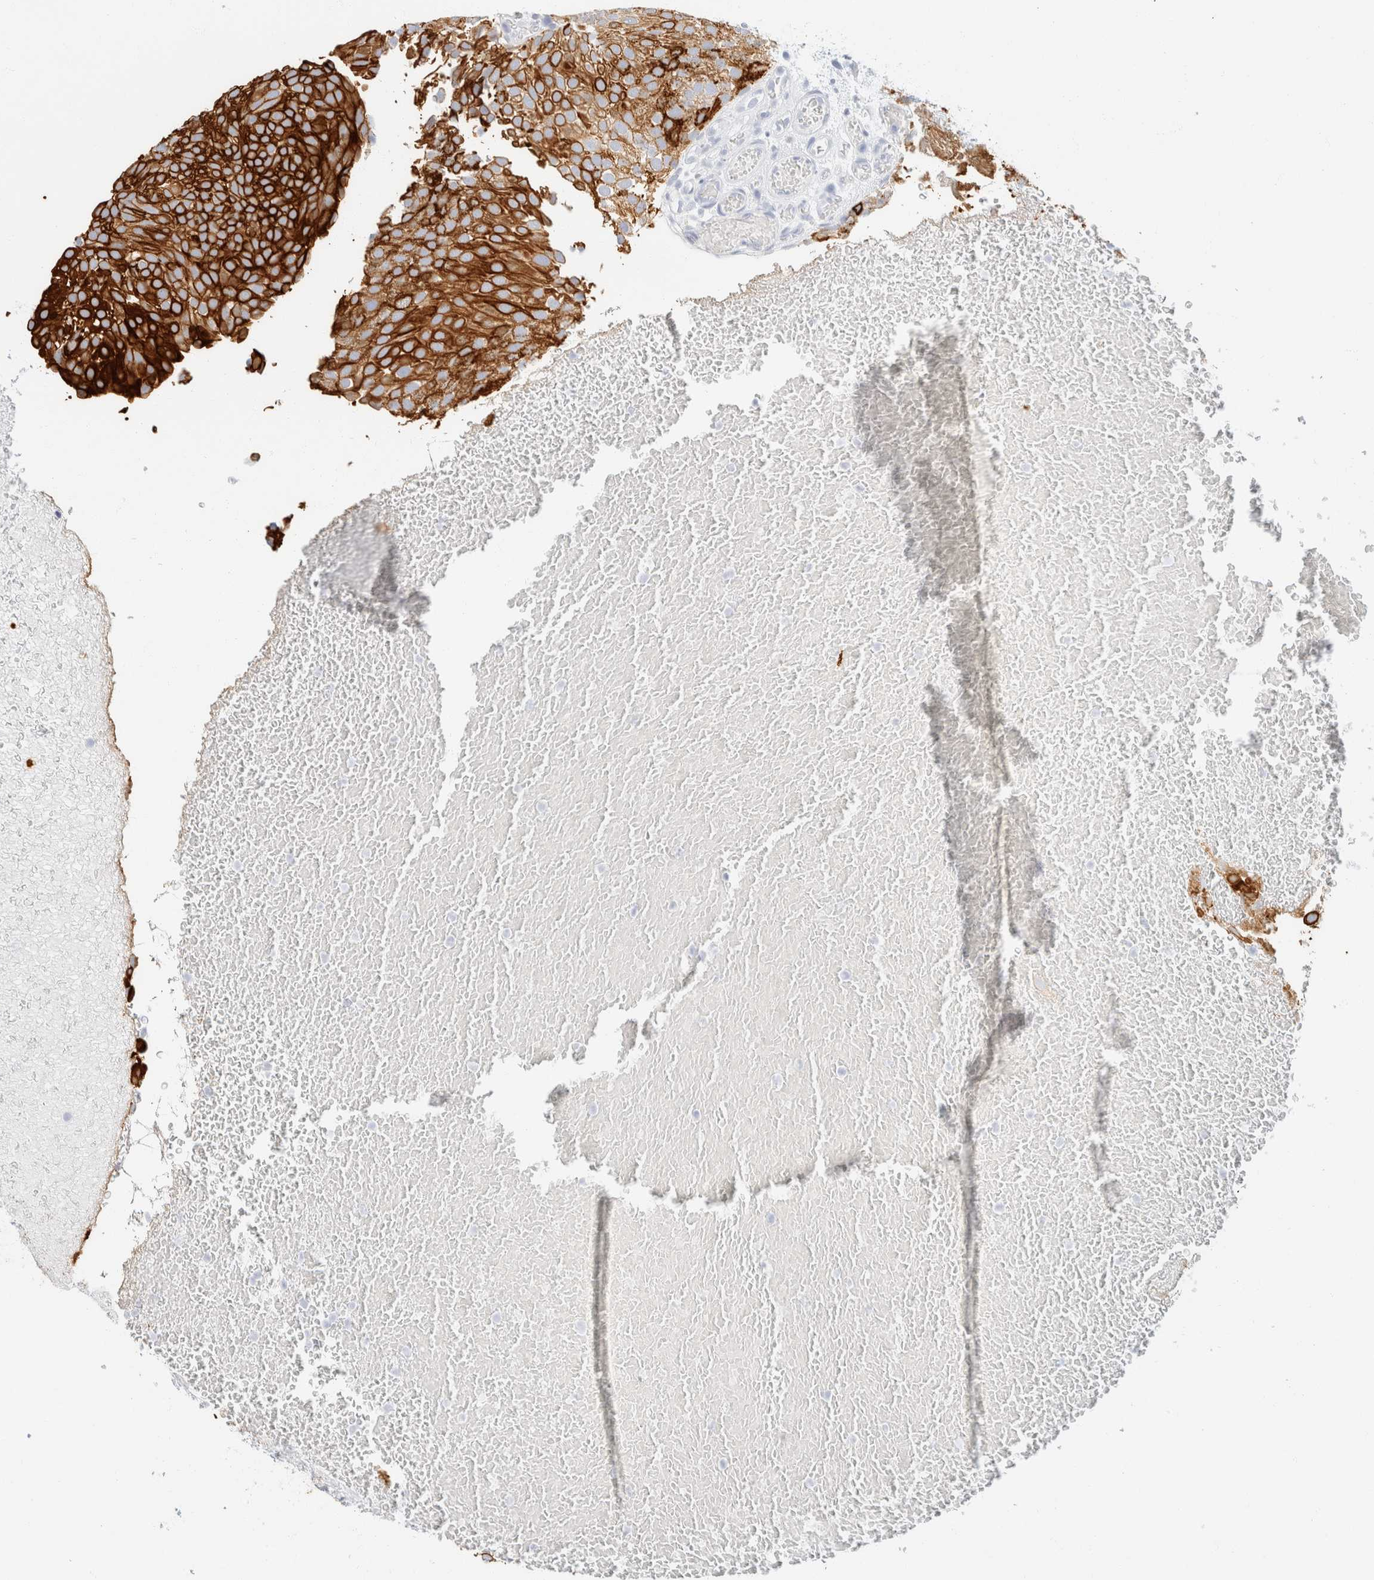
{"staining": {"intensity": "strong", "quantity": ">75%", "location": "cytoplasmic/membranous"}, "tissue": "urothelial cancer", "cell_type": "Tumor cells", "image_type": "cancer", "snomed": [{"axis": "morphology", "description": "Urothelial carcinoma, Low grade"}, {"axis": "topography", "description": "Urinary bladder"}], "caption": "Urothelial cancer stained with DAB immunohistochemistry exhibits high levels of strong cytoplasmic/membranous staining in about >75% of tumor cells. (Stains: DAB in brown, nuclei in blue, Microscopy: brightfield microscopy at high magnification).", "gene": "KRT20", "patient": {"sex": "male", "age": 78}}